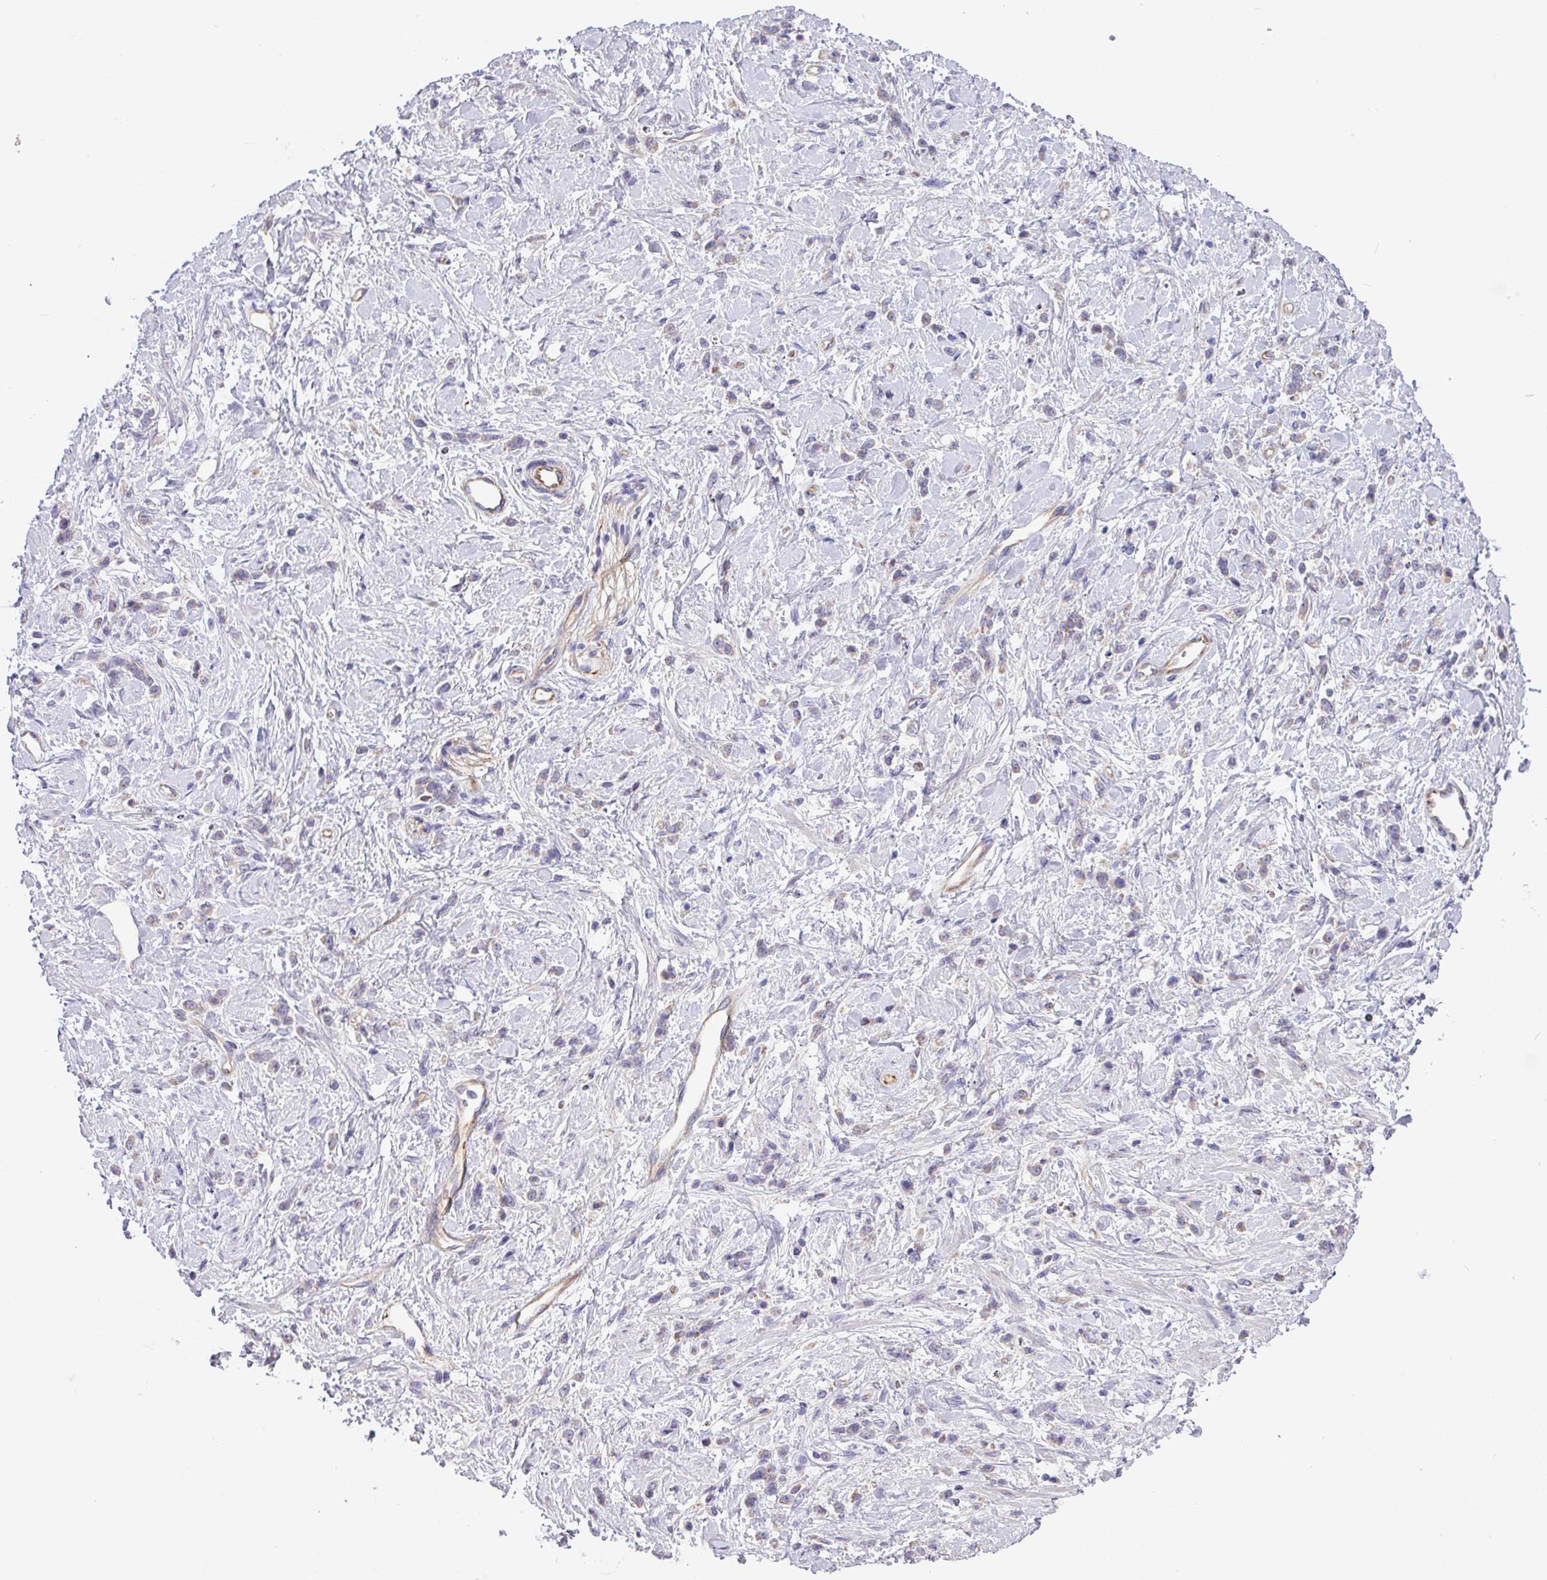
{"staining": {"intensity": "negative", "quantity": "none", "location": "none"}, "tissue": "stomach cancer", "cell_type": "Tumor cells", "image_type": "cancer", "snomed": [{"axis": "morphology", "description": "Adenocarcinoma, NOS"}, {"axis": "topography", "description": "Stomach"}], "caption": "This is a histopathology image of immunohistochemistry (IHC) staining of adenocarcinoma (stomach), which shows no expression in tumor cells. Nuclei are stained in blue.", "gene": "MRM2", "patient": {"sex": "female", "age": 60}}